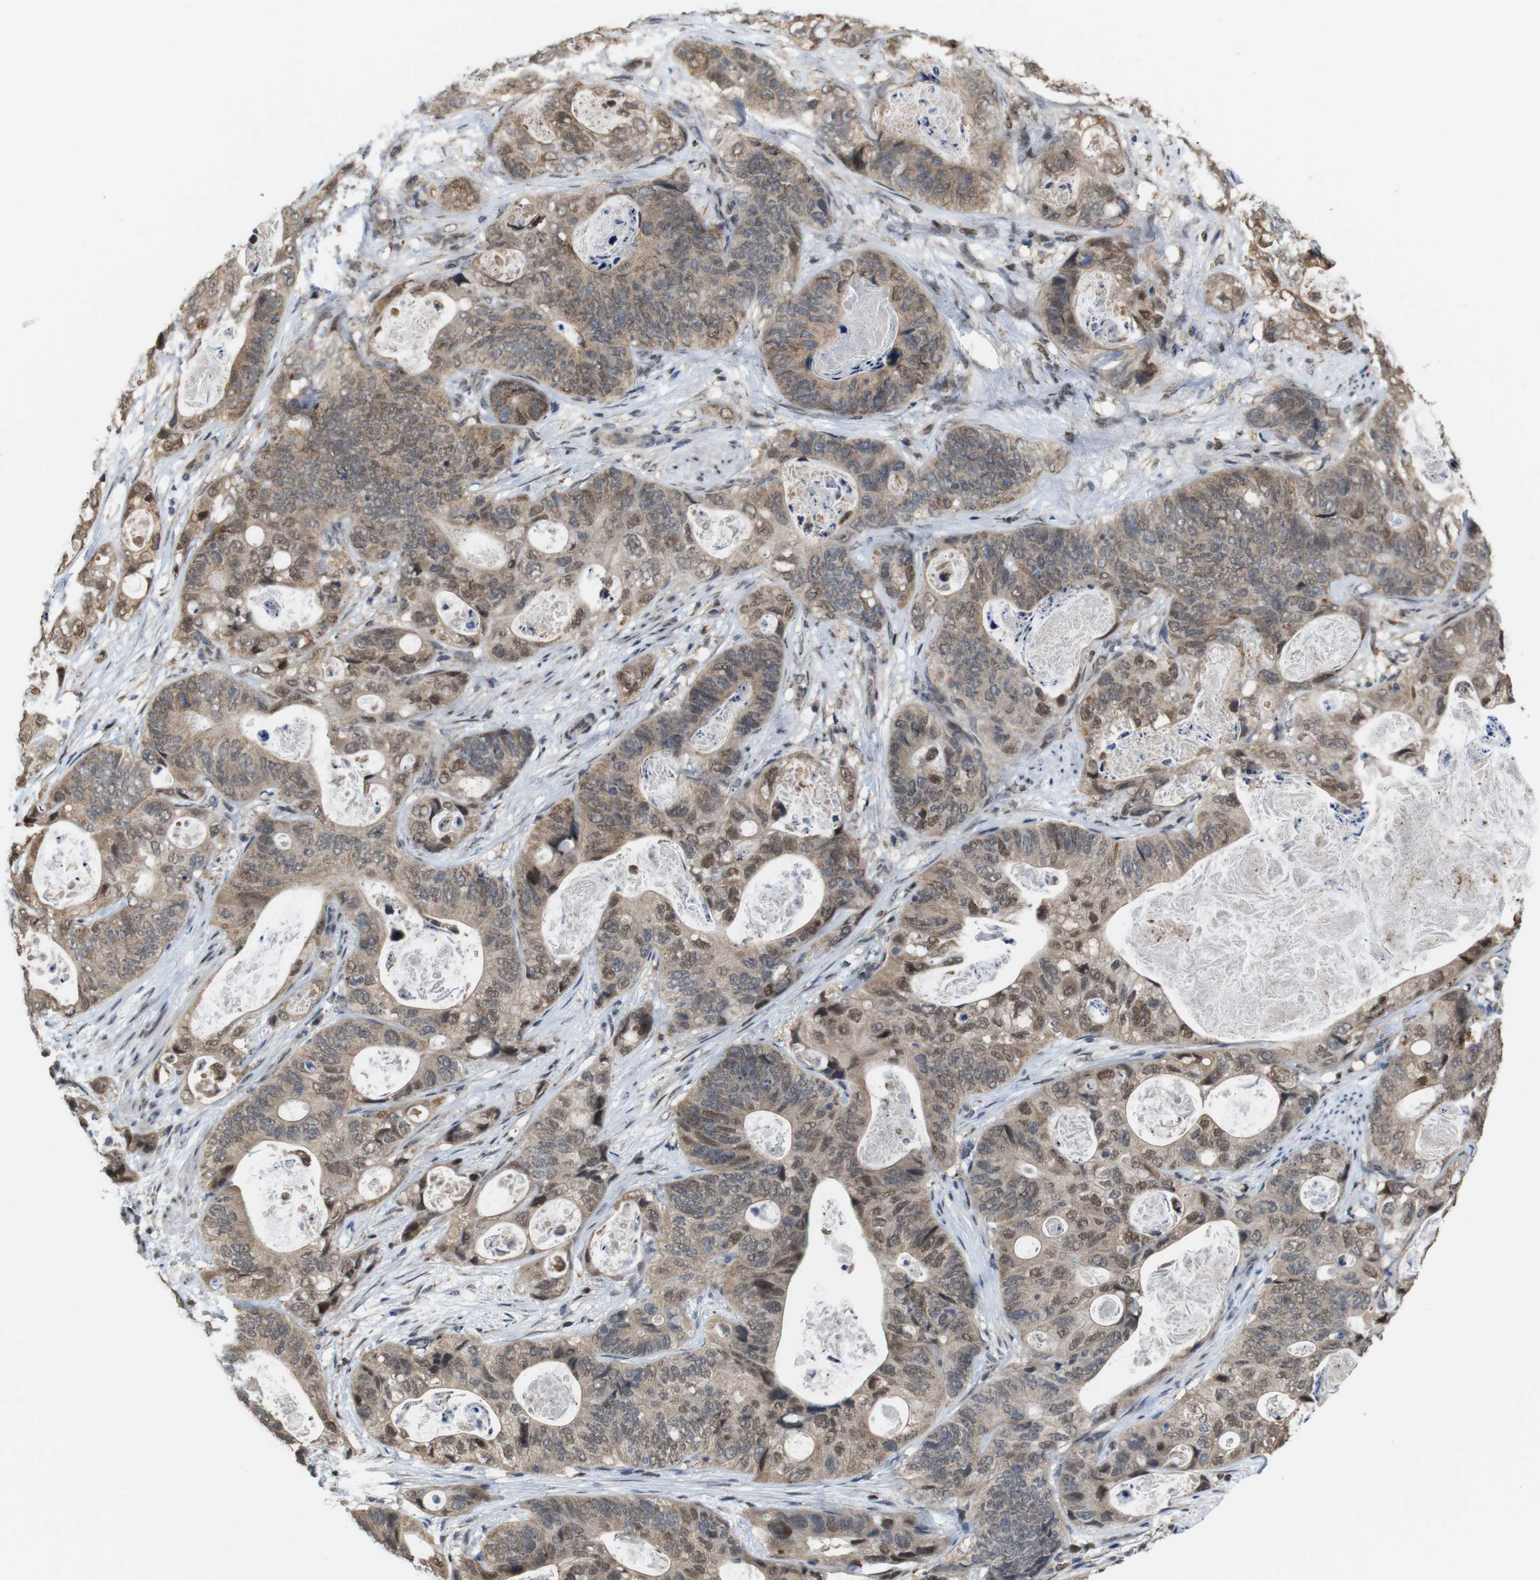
{"staining": {"intensity": "moderate", "quantity": ">75%", "location": "cytoplasmic/membranous,nuclear"}, "tissue": "stomach cancer", "cell_type": "Tumor cells", "image_type": "cancer", "snomed": [{"axis": "morphology", "description": "Adenocarcinoma, NOS"}, {"axis": "topography", "description": "Stomach"}], "caption": "The image displays immunohistochemical staining of stomach cancer. There is moderate cytoplasmic/membranous and nuclear positivity is identified in approximately >75% of tumor cells. Using DAB (brown) and hematoxylin (blue) stains, captured at high magnification using brightfield microscopy.", "gene": "PNMA8A", "patient": {"sex": "female", "age": 89}}